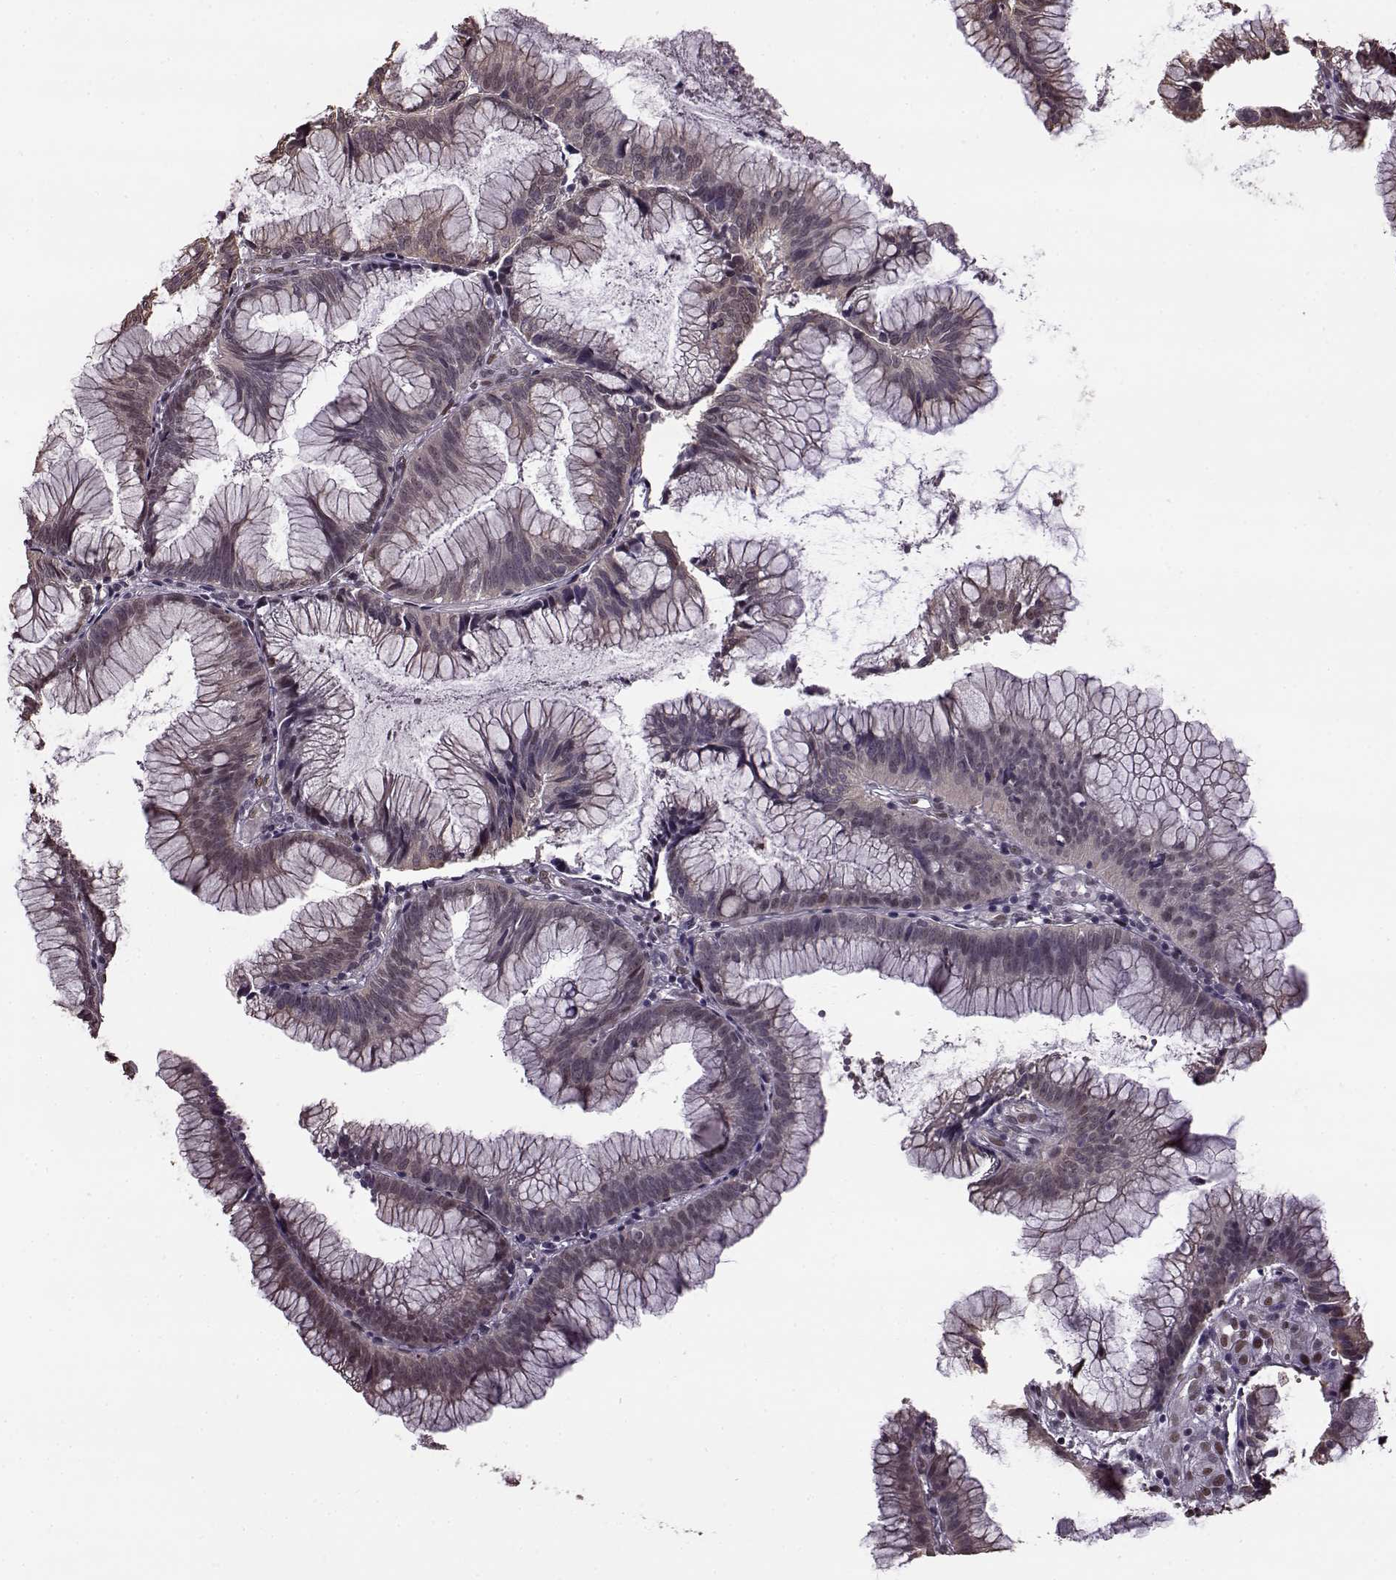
{"staining": {"intensity": "weak", "quantity": "<25%", "location": "nuclear"}, "tissue": "colorectal cancer", "cell_type": "Tumor cells", "image_type": "cancer", "snomed": [{"axis": "morphology", "description": "Adenocarcinoma, NOS"}, {"axis": "topography", "description": "Colon"}], "caption": "High magnification brightfield microscopy of colorectal adenocarcinoma stained with DAB (brown) and counterstained with hematoxylin (blue): tumor cells show no significant staining.", "gene": "FTO", "patient": {"sex": "female", "age": 78}}